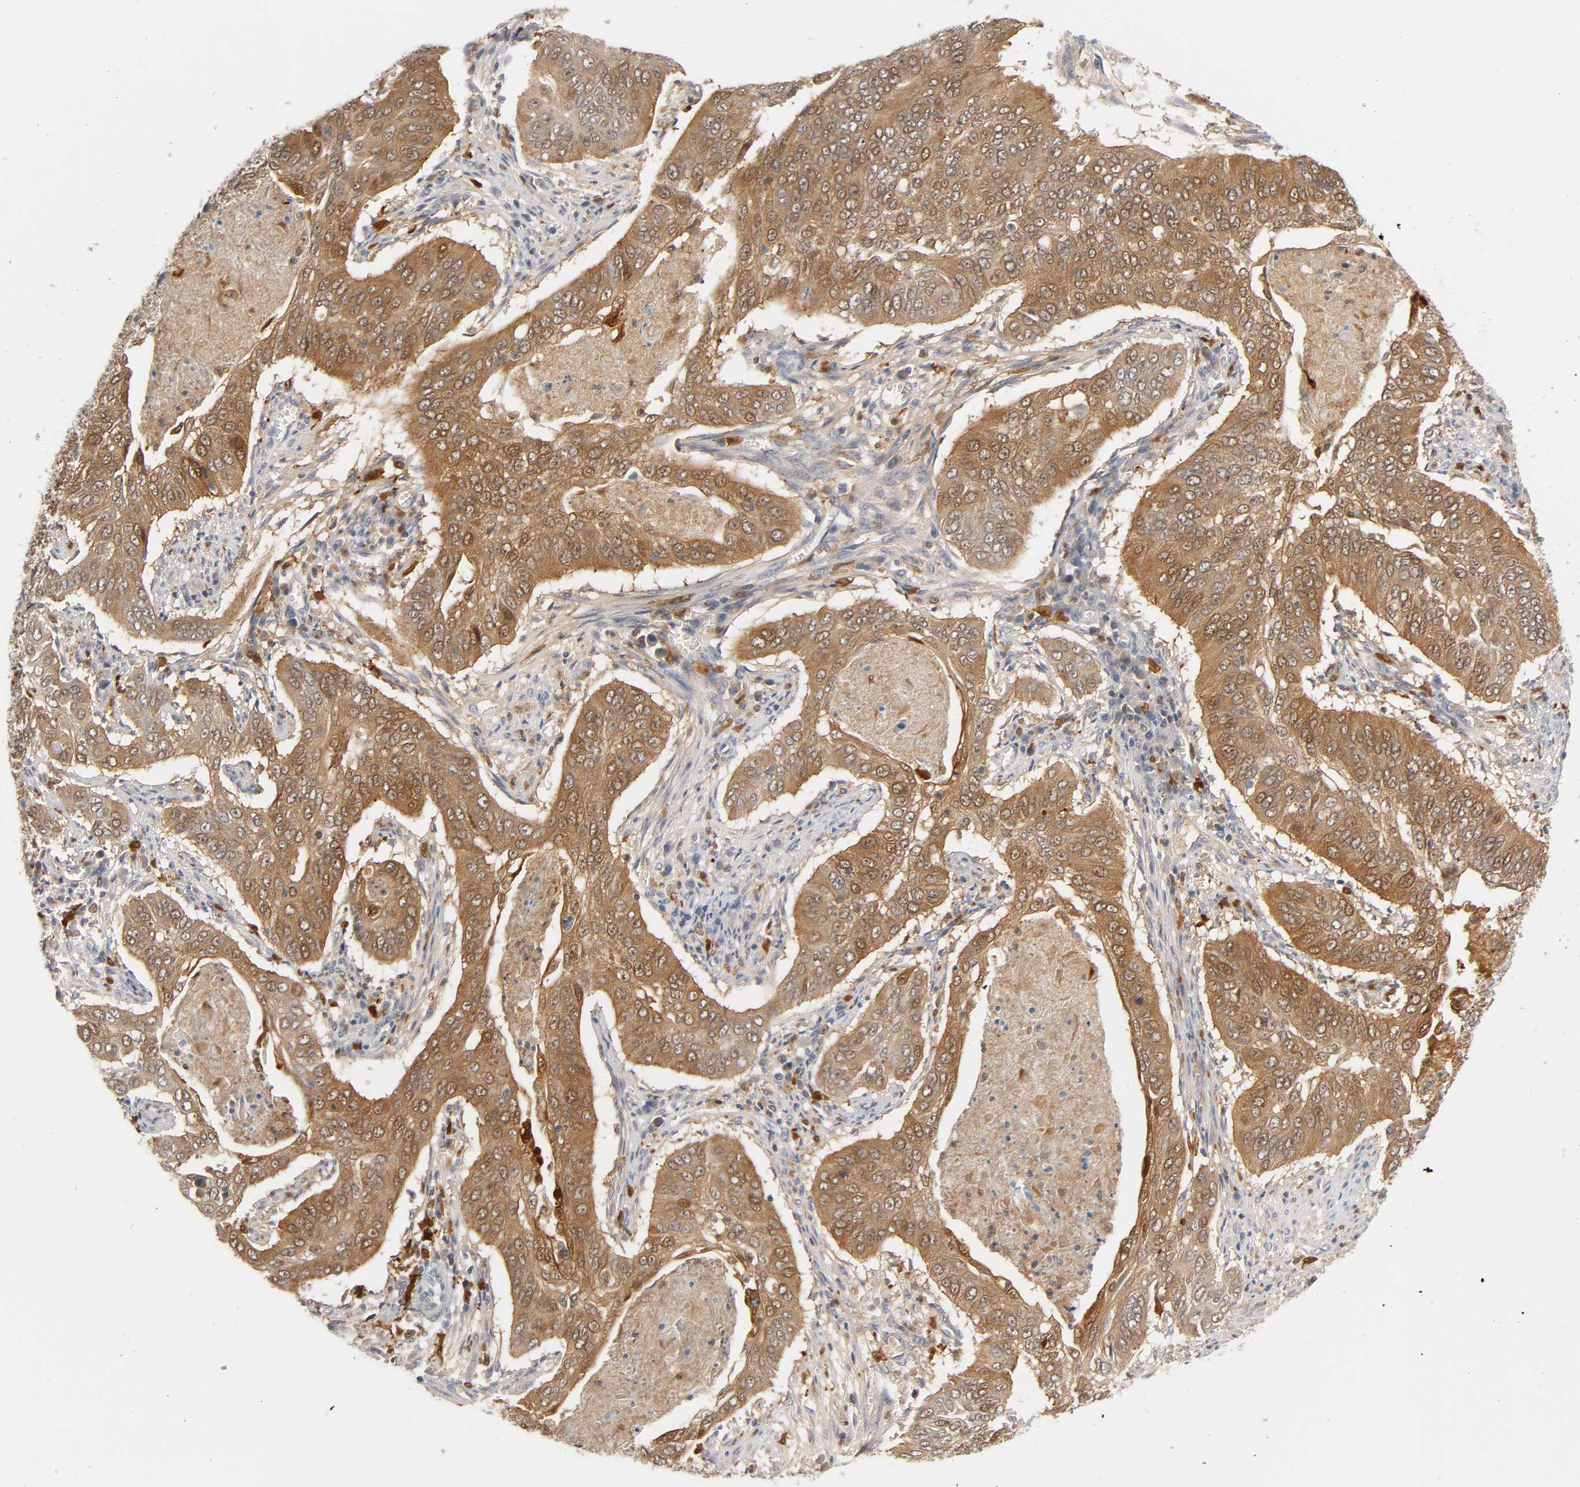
{"staining": {"intensity": "moderate", "quantity": ">75%", "location": "cytoplasmic/membranous,nuclear"}, "tissue": "cervical cancer", "cell_type": "Tumor cells", "image_type": "cancer", "snomed": [{"axis": "morphology", "description": "Squamous cell carcinoma, NOS"}, {"axis": "topography", "description": "Cervix"}], "caption": "Cervical cancer (squamous cell carcinoma) stained with DAB (3,3'-diaminobenzidine) IHC exhibits medium levels of moderate cytoplasmic/membranous and nuclear positivity in approximately >75% of tumor cells.", "gene": "IL18", "patient": {"sex": "female", "age": 39}}